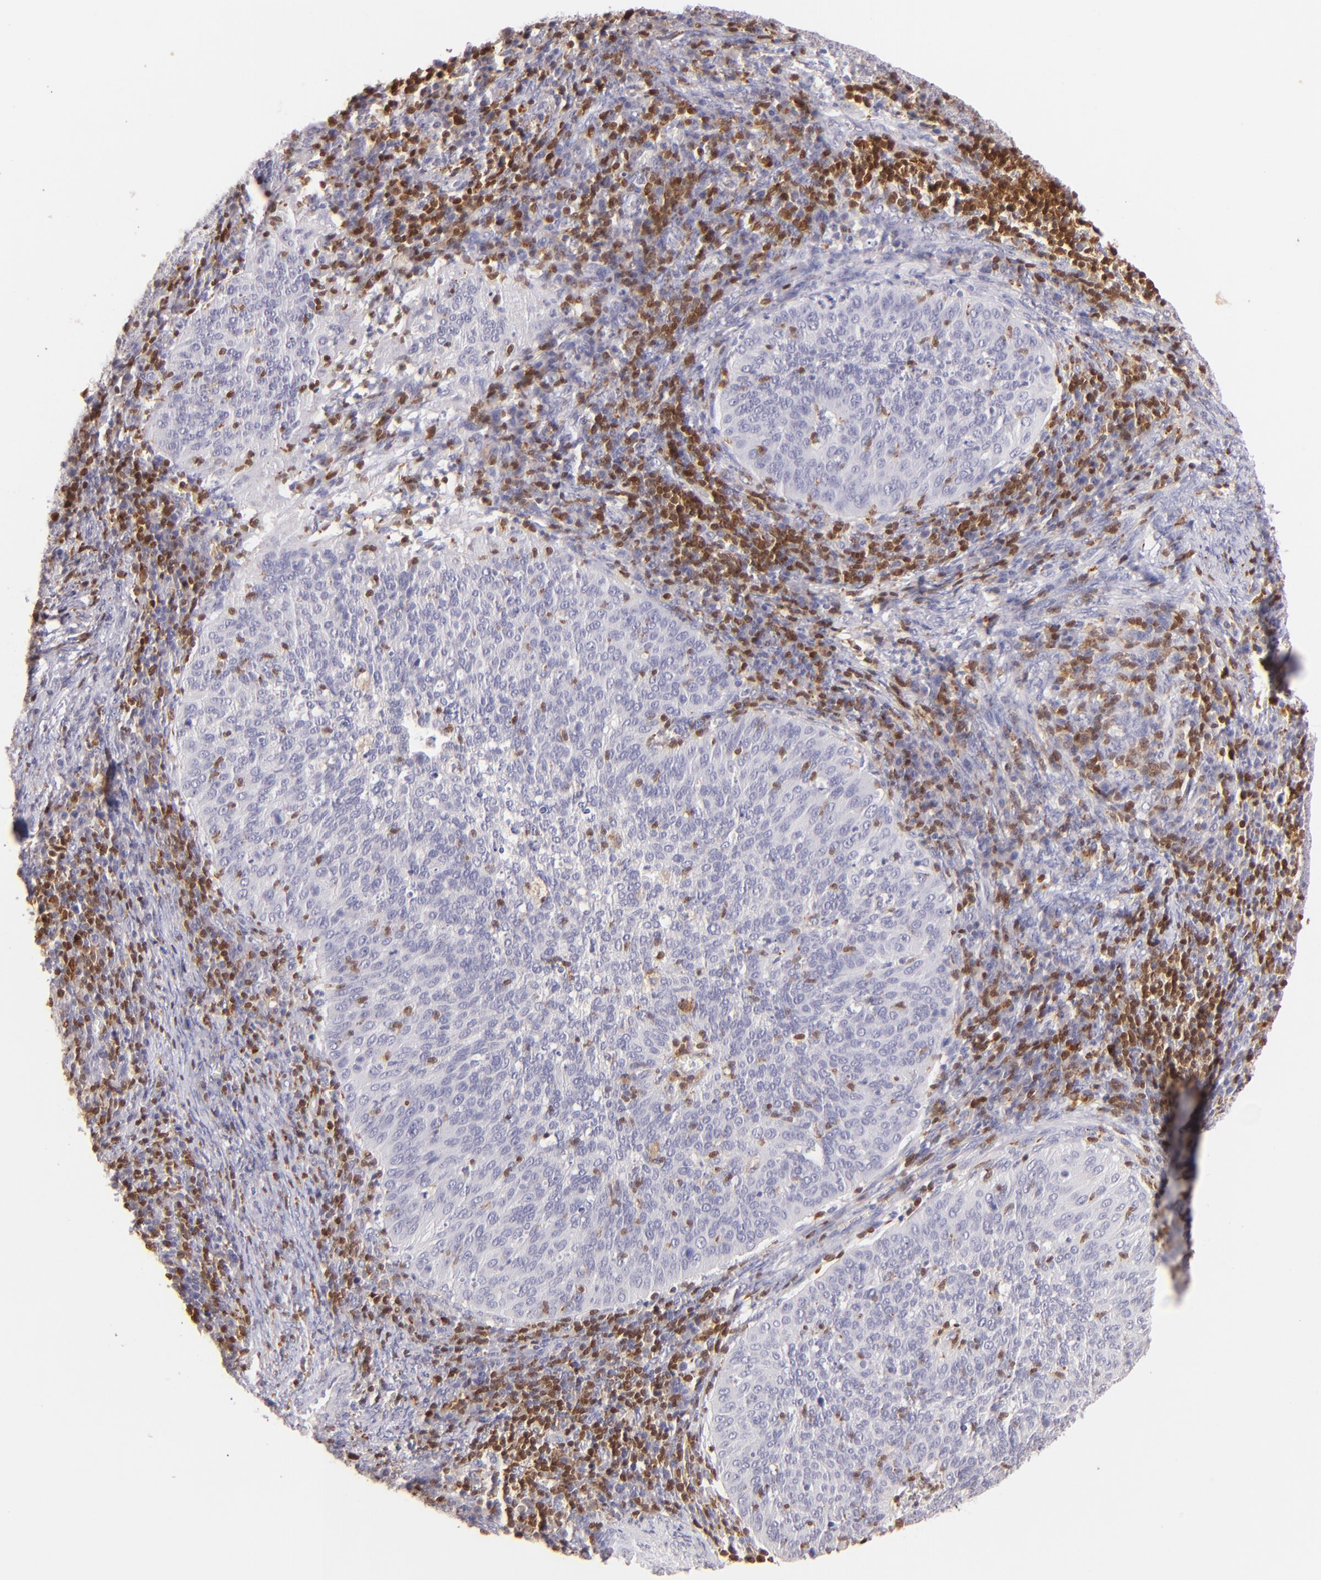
{"staining": {"intensity": "negative", "quantity": "none", "location": "none"}, "tissue": "cervical cancer", "cell_type": "Tumor cells", "image_type": "cancer", "snomed": [{"axis": "morphology", "description": "Squamous cell carcinoma, NOS"}, {"axis": "topography", "description": "Cervix"}], "caption": "Tumor cells show no significant protein positivity in squamous cell carcinoma (cervical).", "gene": "ZAP70", "patient": {"sex": "female", "age": 39}}